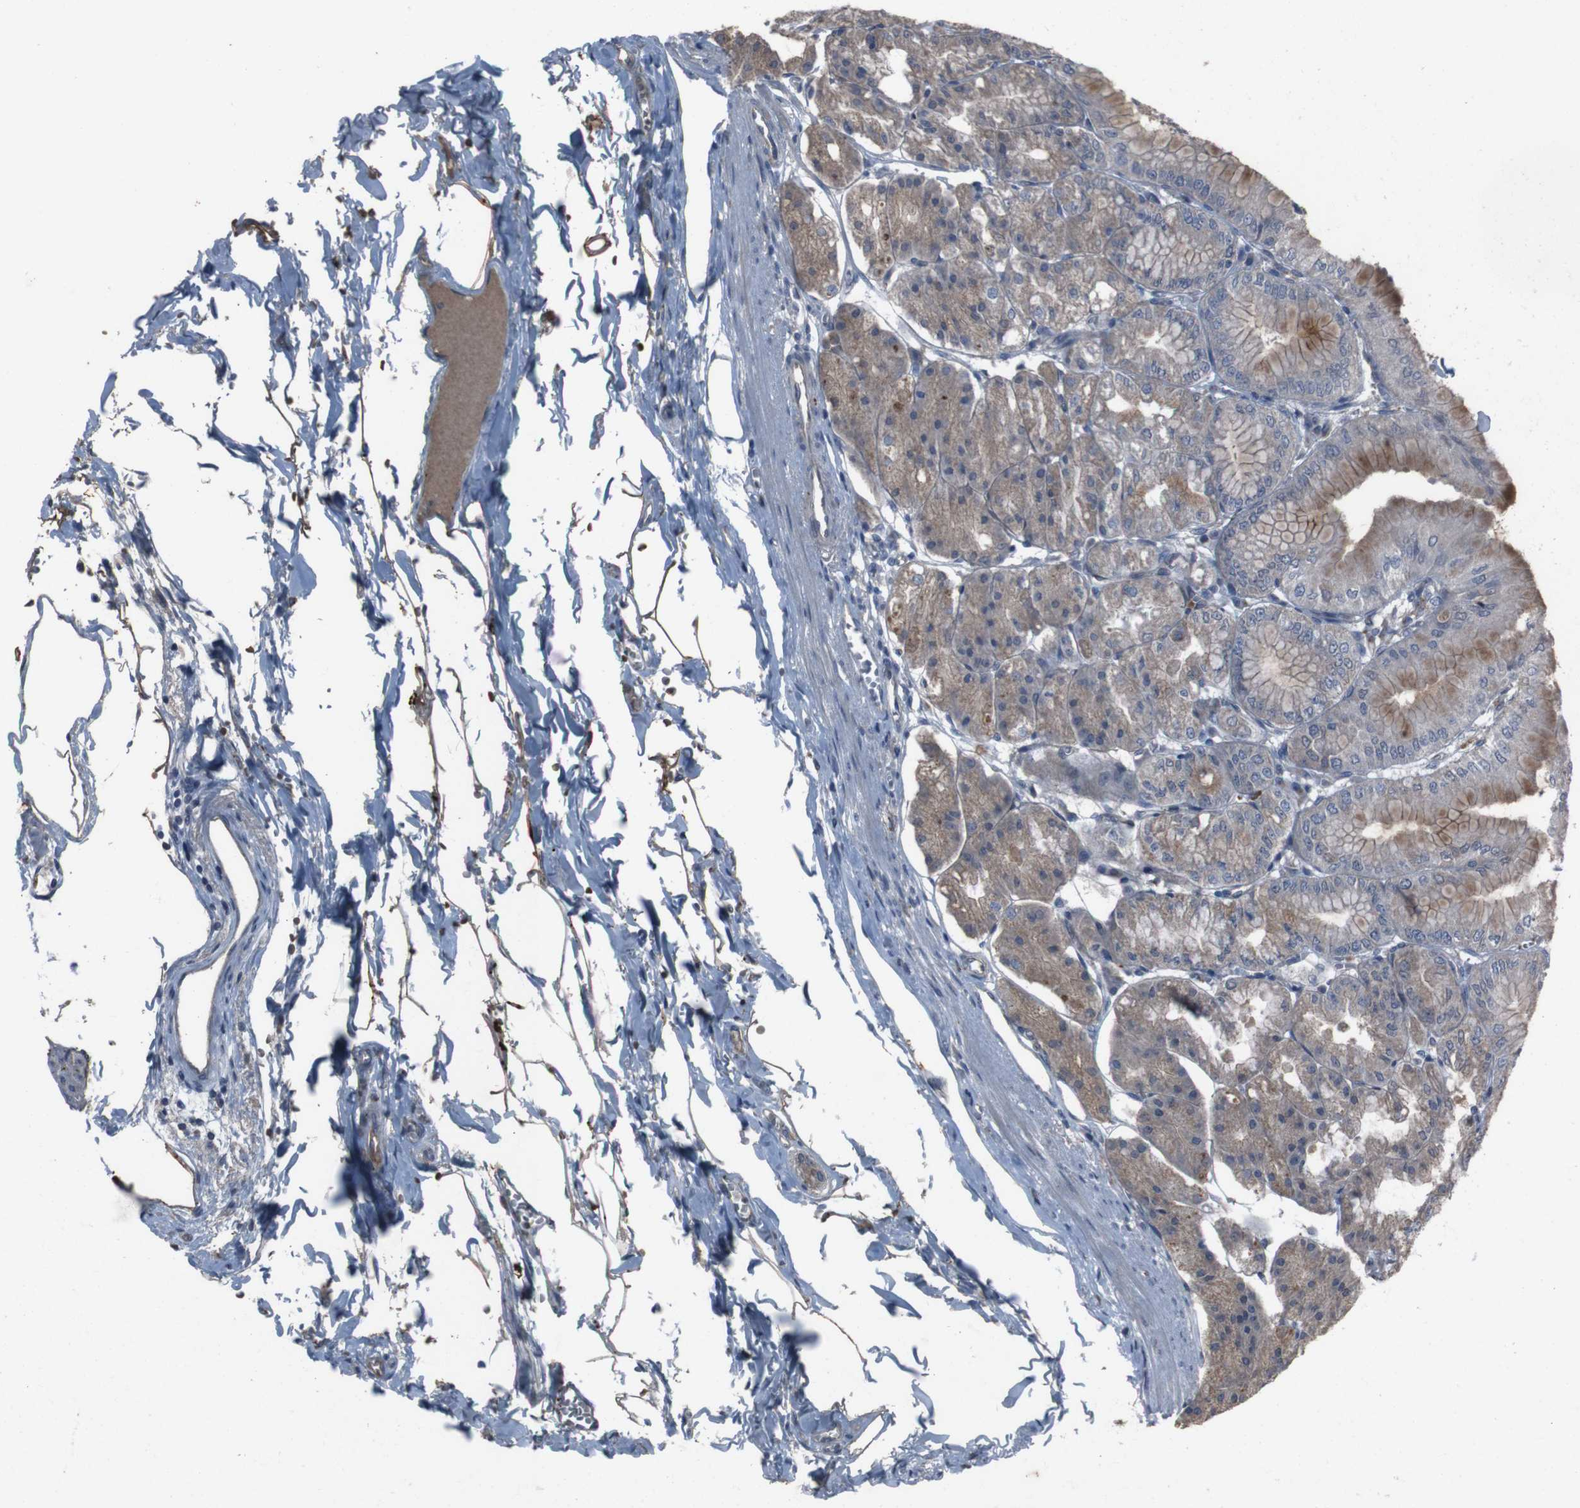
{"staining": {"intensity": "moderate", "quantity": ">75%", "location": "cytoplasmic/membranous"}, "tissue": "stomach", "cell_type": "Glandular cells", "image_type": "normal", "snomed": [{"axis": "morphology", "description": "Normal tissue, NOS"}, {"axis": "topography", "description": "Stomach, lower"}], "caption": "About >75% of glandular cells in unremarkable stomach display moderate cytoplasmic/membranous protein expression as visualized by brown immunohistochemical staining.", "gene": "EFNA5", "patient": {"sex": "male", "age": 71}}